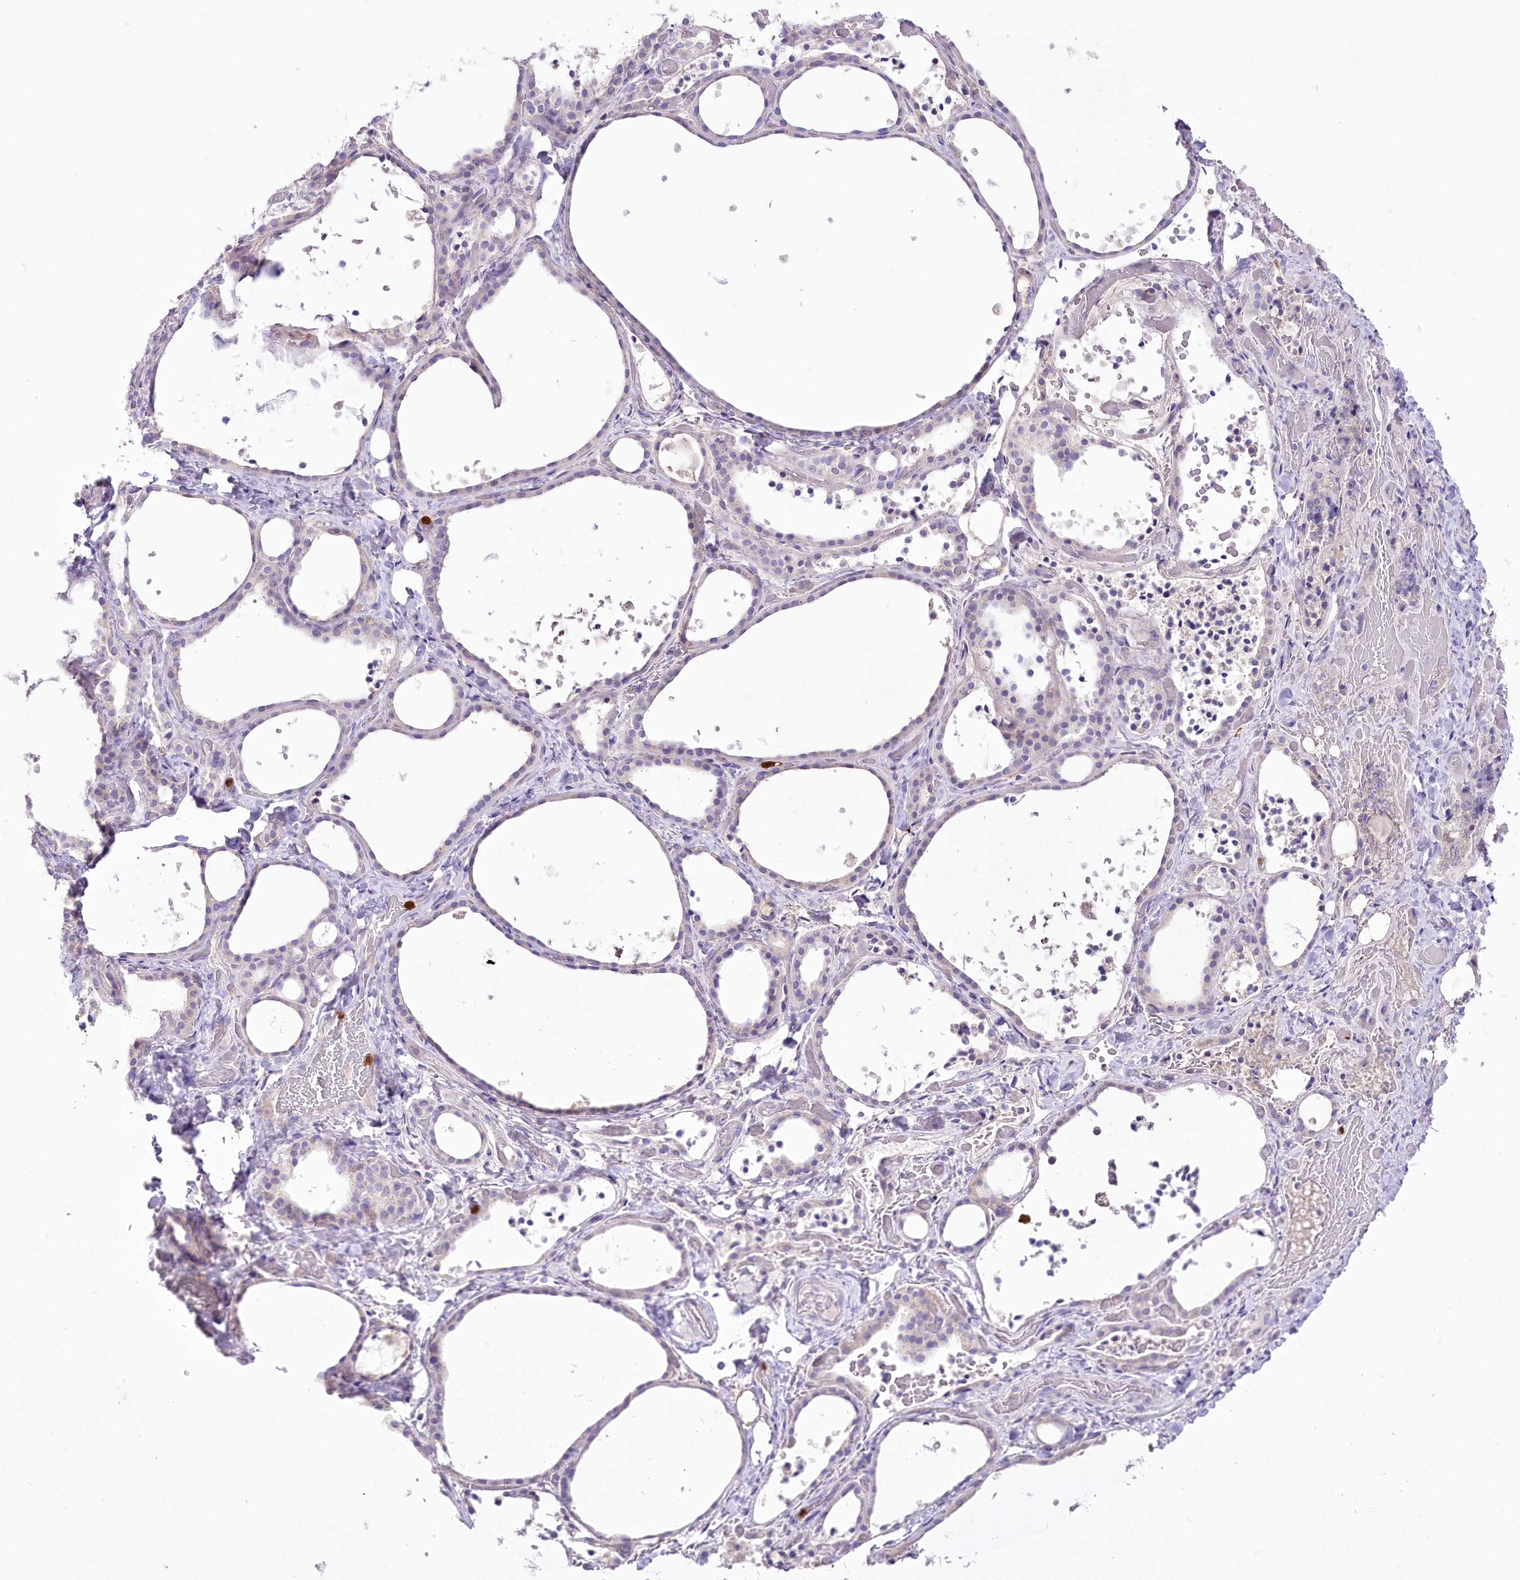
{"staining": {"intensity": "negative", "quantity": "none", "location": "none"}, "tissue": "thyroid gland", "cell_type": "Glandular cells", "image_type": "normal", "snomed": [{"axis": "morphology", "description": "Normal tissue, NOS"}, {"axis": "topography", "description": "Thyroid gland"}], "caption": "A high-resolution micrograph shows immunohistochemistry (IHC) staining of unremarkable thyroid gland, which demonstrates no significant expression in glandular cells.", "gene": "DPYD", "patient": {"sex": "female", "age": 44}}